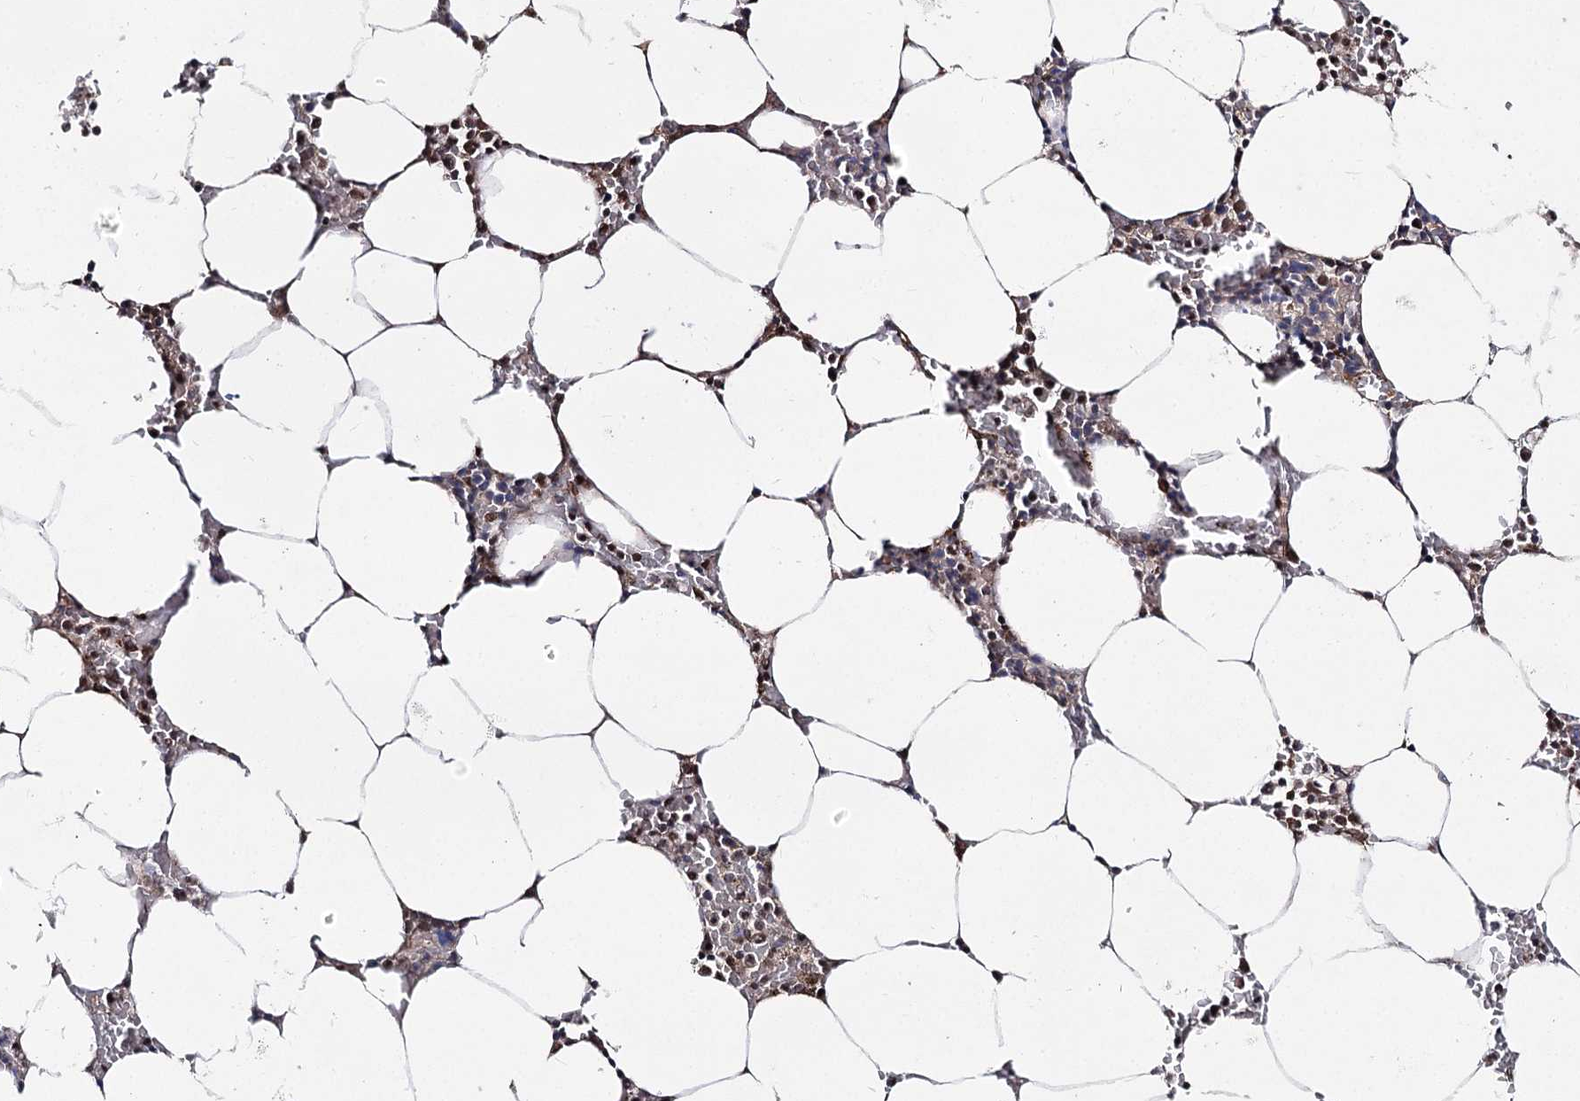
{"staining": {"intensity": "moderate", "quantity": "25%-75%", "location": "nuclear"}, "tissue": "bone marrow", "cell_type": "Hematopoietic cells", "image_type": "normal", "snomed": [{"axis": "morphology", "description": "Normal tissue, NOS"}, {"axis": "topography", "description": "Bone marrow"}], "caption": "The micrograph displays staining of benign bone marrow, revealing moderate nuclear protein staining (brown color) within hematopoietic cells.", "gene": "SLC4A1AP", "patient": {"sex": "male", "age": 70}}